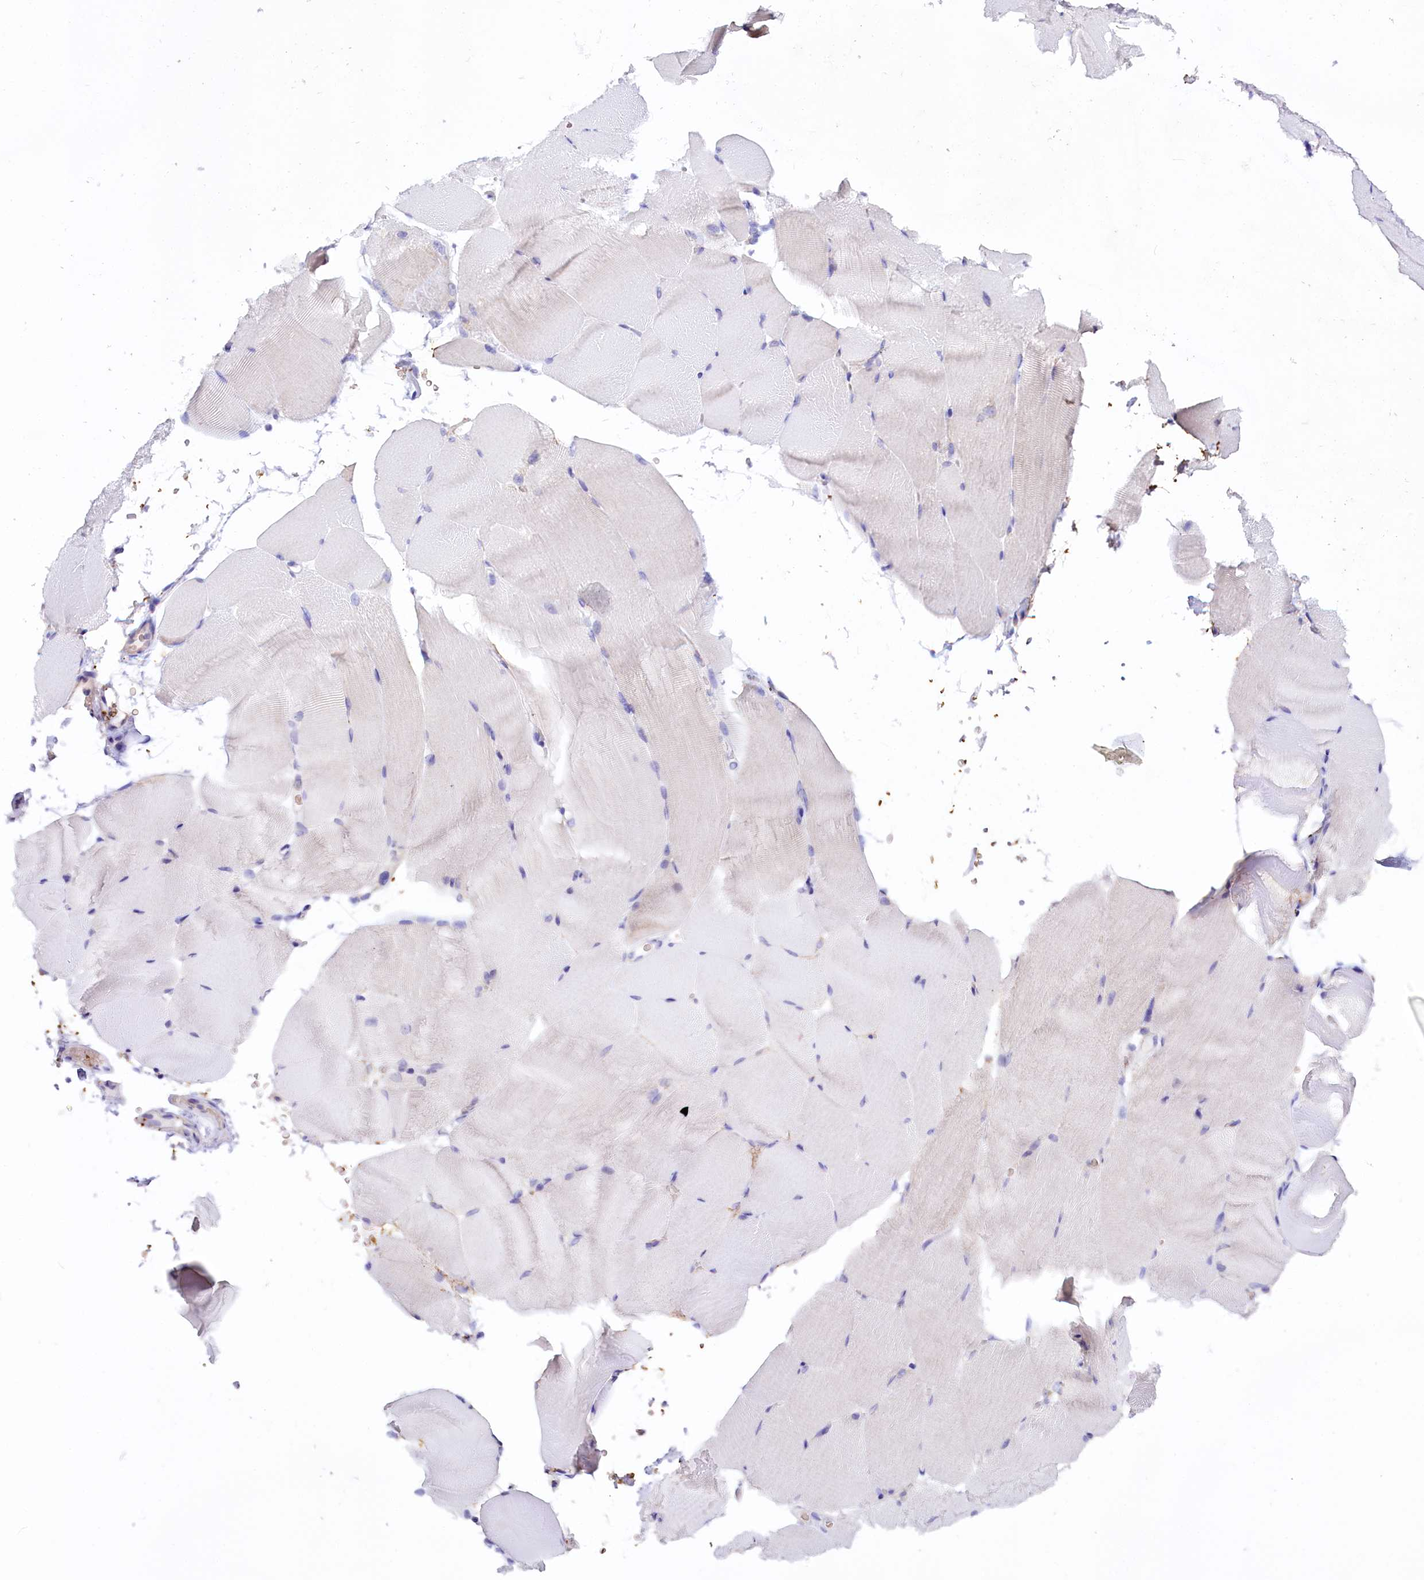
{"staining": {"intensity": "negative", "quantity": "none", "location": "none"}, "tissue": "skeletal muscle", "cell_type": "Myocytes", "image_type": "normal", "snomed": [{"axis": "morphology", "description": "Normal tissue, NOS"}, {"axis": "topography", "description": "Skeletal muscle"}, {"axis": "topography", "description": "Parathyroid gland"}], "caption": "This is an immunohistochemistry micrograph of benign skeletal muscle. There is no positivity in myocytes.", "gene": "CEP295", "patient": {"sex": "female", "age": 37}}